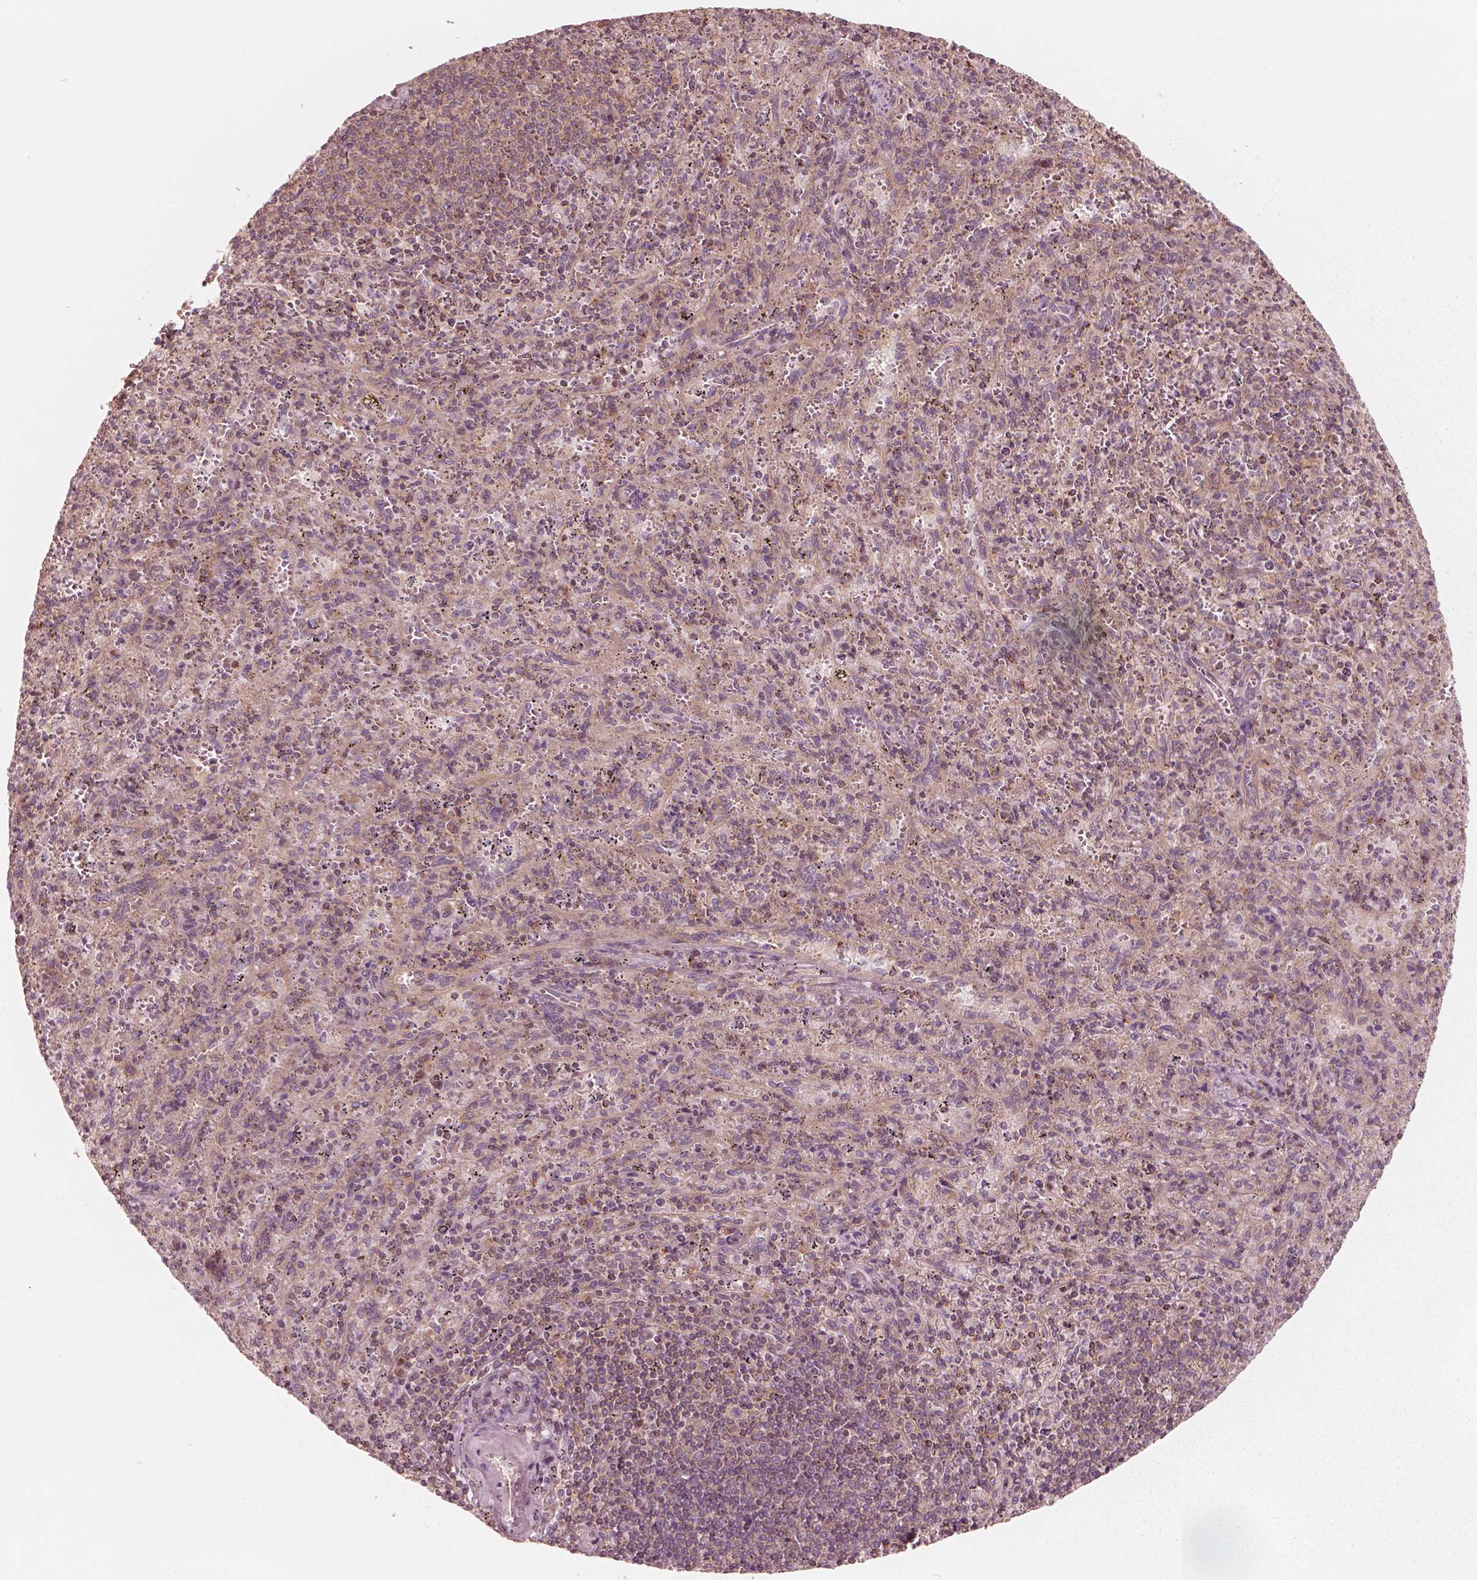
{"staining": {"intensity": "moderate", "quantity": ">75%", "location": "cytoplasmic/membranous"}, "tissue": "spleen", "cell_type": "Cells in red pulp", "image_type": "normal", "snomed": [{"axis": "morphology", "description": "Normal tissue, NOS"}, {"axis": "topography", "description": "Spleen"}], "caption": "Protein staining demonstrates moderate cytoplasmic/membranous expression in approximately >75% of cells in red pulp in benign spleen. (DAB (3,3'-diaminobenzidine) = brown stain, brightfield microscopy at high magnification).", "gene": "CNOT2", "patient": {"sex": "male", "age": 57}}